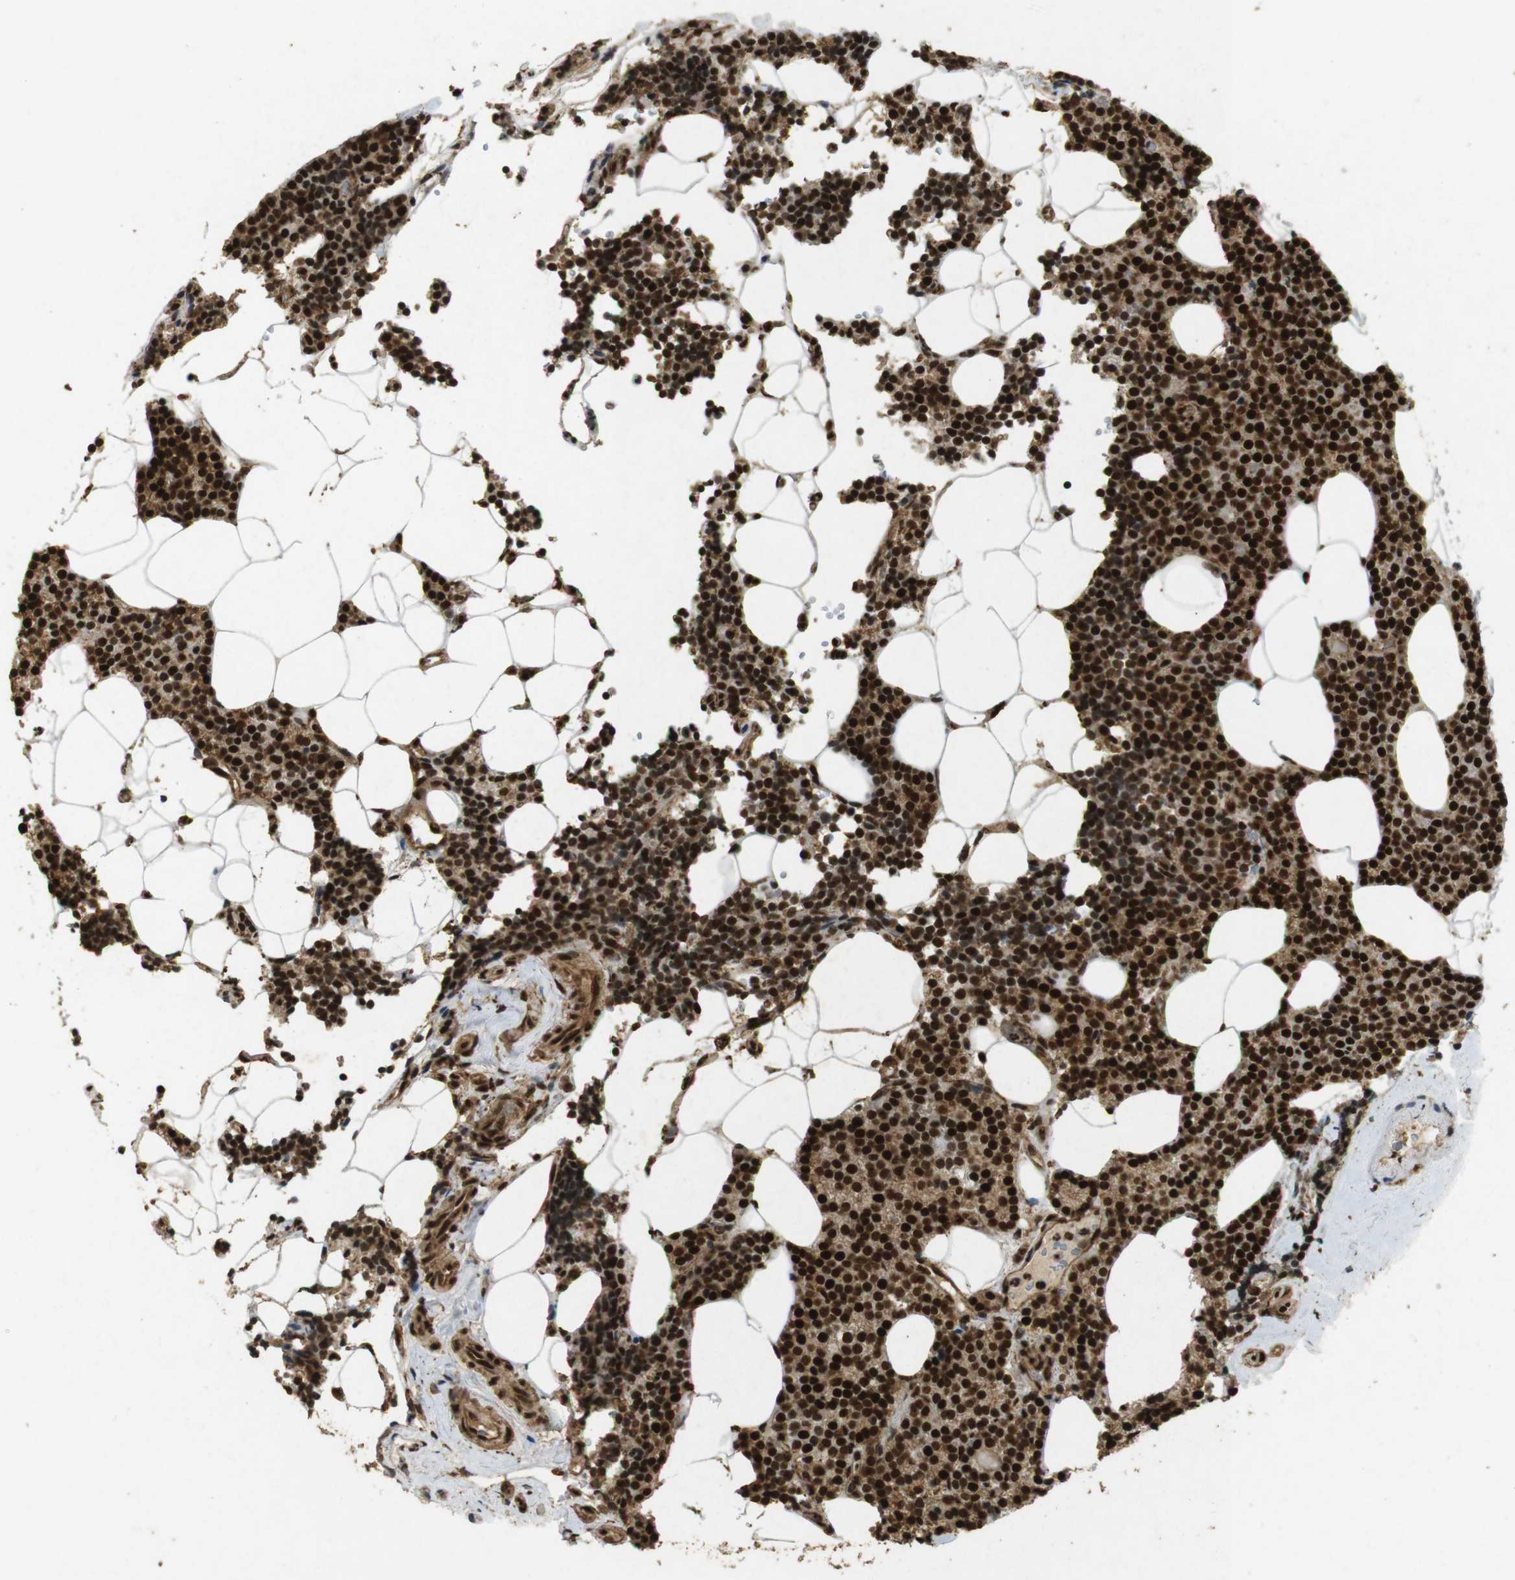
{"staining": {"intensity": "strong", "quantity": ">75%", "location": "cytoplasmic/membranous,nuclear"}, "tissue": "parathyroid gland", "cell_type": "Glandular cells", "image_type": "normal", "snomed": [{"axis": "morphology", "description": "Normal tissue, NOS"}, {"axis": "morphology", "description": "Adenoma, NOS"}, {"axis": "topography", "description": "Parathyroid gland"}], "caption": "Benign parathyroid gland exhibits strong cytoplasmic/membranous,nuclear positivity in about >75% of glandular cells Using DAB (brown) and hematoxylin (blue) stains, captured at high magnification using brightfield microscopy..", "gene": "GATA4", "patient": {"sex": "female", "age": 70}}